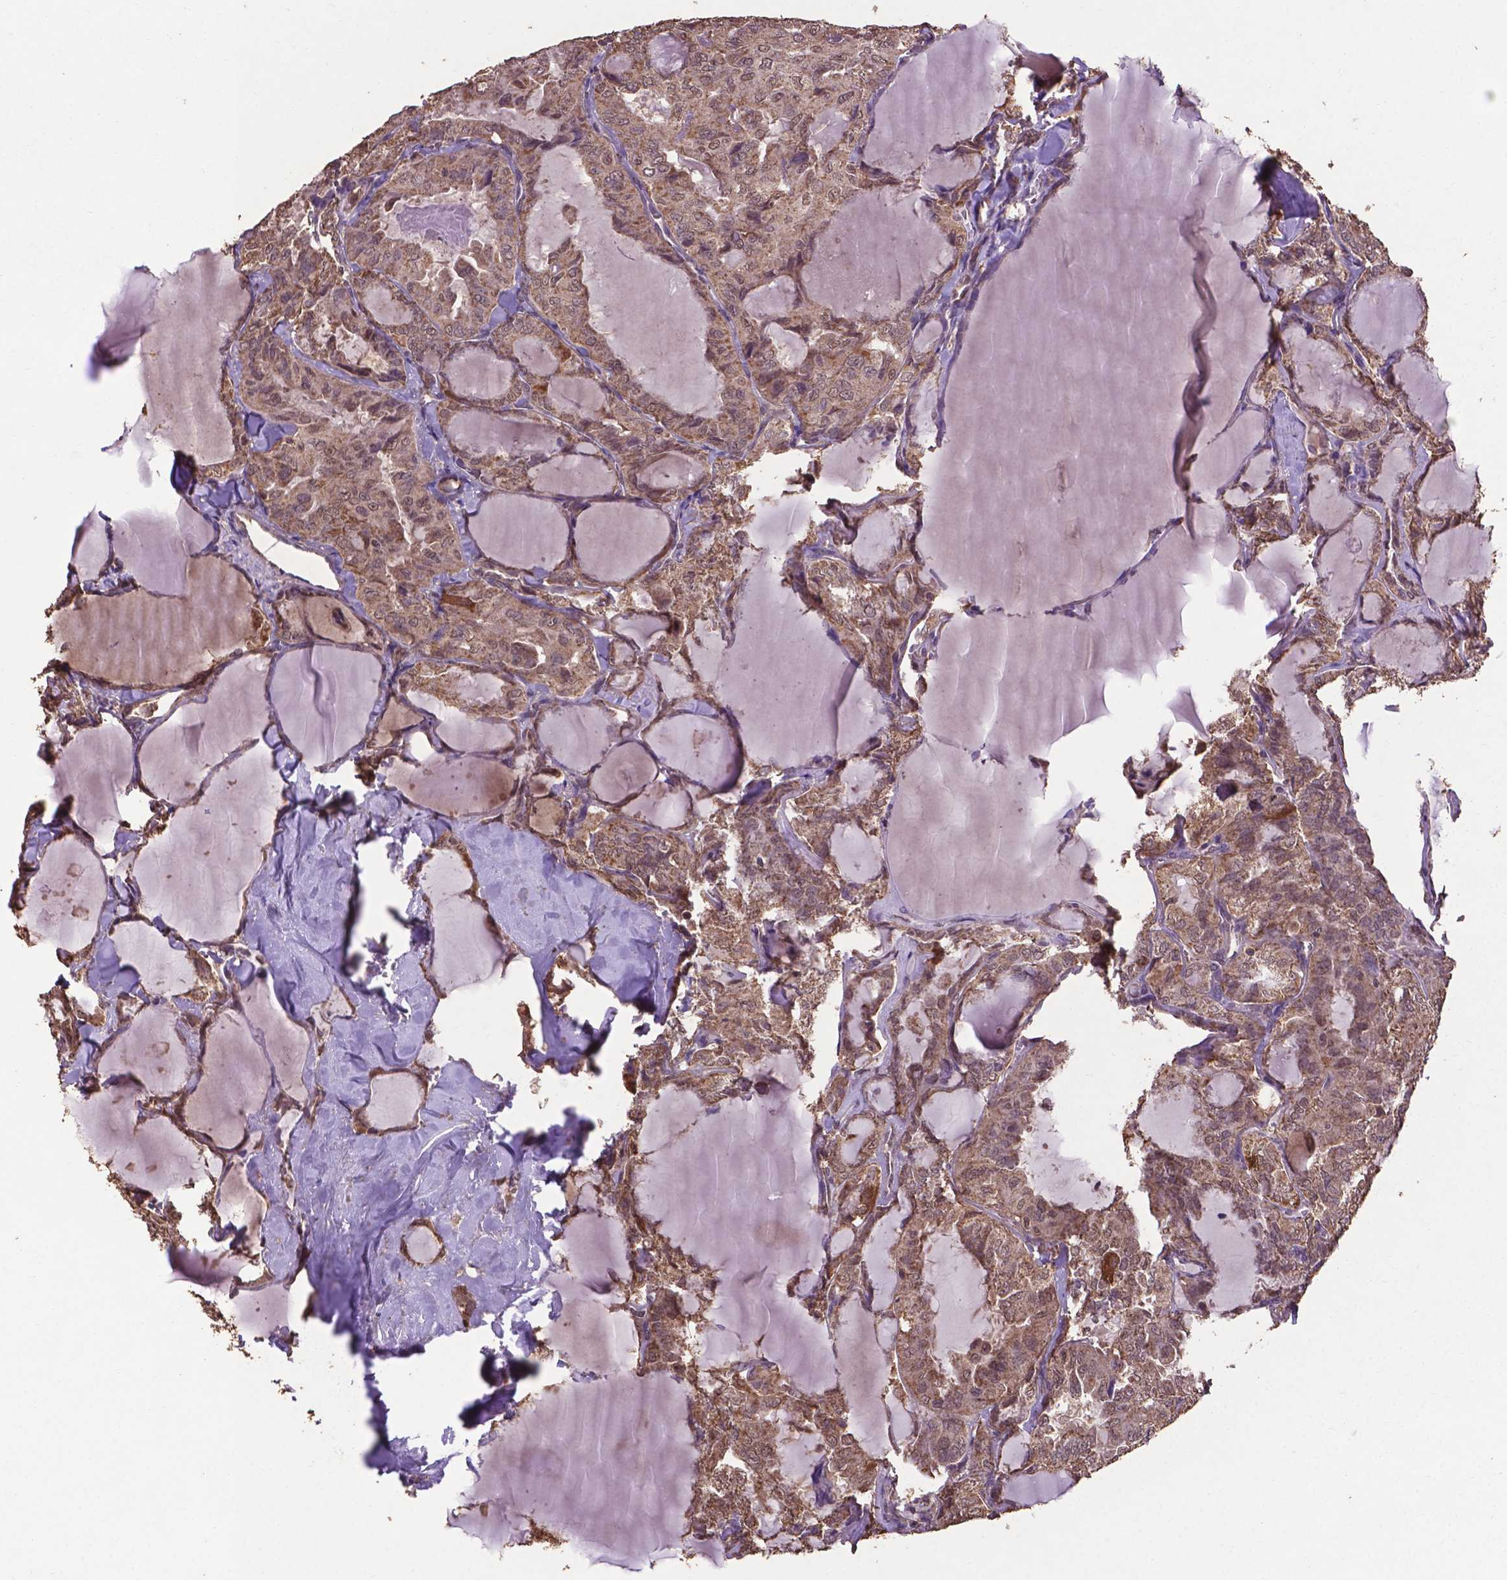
{"staining": {"intensity": "moderate", "quantity": ">75%", "location": "cytoplasmic/membranous,nuclear"}, "tissue": "thyroid cancer", "cell_type": "Tumor cells", "image_type": "cancer", "snomed": [{"axis": "morphology", "description": "Papillary adenocarcinoma, NOS"}, {"axis": "topography", "description": "Thyroid gland"}], "caption": "Human thyroid cancer (papillary adenocarcinoma) stained with a brown dye reveals moderate cytoplasmic/membranous and nuclear positive expression in about >75% of tumor cells.", "gene": "DCAF1", "patient": {"sex": "male", "age": 30}}